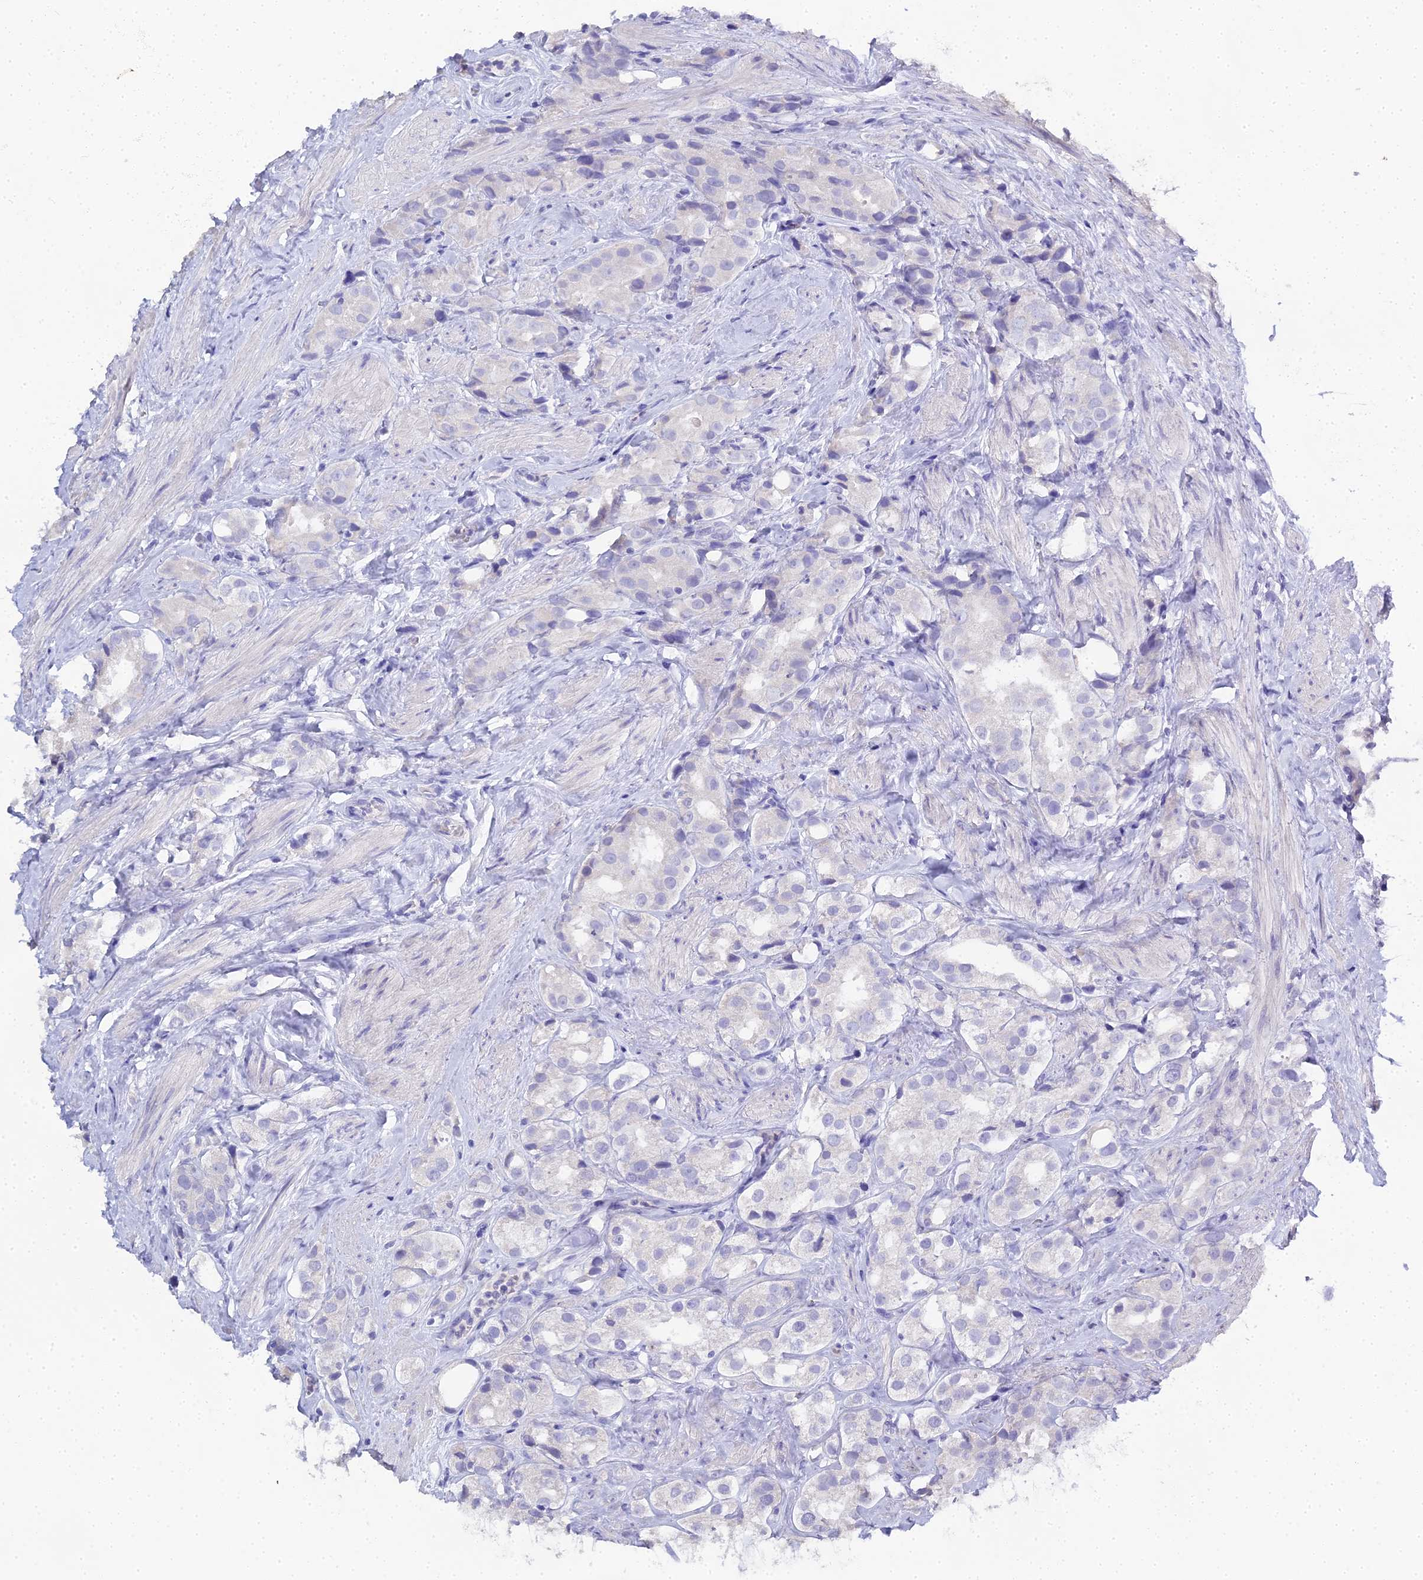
{"staining": {"intensity": "negative", "quantity": "none", "location": "none"}, "tissue": "prostate cancer", "cell_type": "Tumor cells", "image_type": "cancer", "snomed": [{"axis": "morphology", "description": "Adenocarcinoma, NOS"}, {"axis": "topography", "description": "Prostate"}], "caption": "Photomicrograph shows no protein expression in tumor cells of adenocarcinoma (prostate) tissue. The staining is performed using DAB (3,3'-diaminobenzidine) brown chromogen with nuclei counter-stained in using hematoxylin.", "gene": "S100A7", "patient": {"sex": "male", "age": 79}}